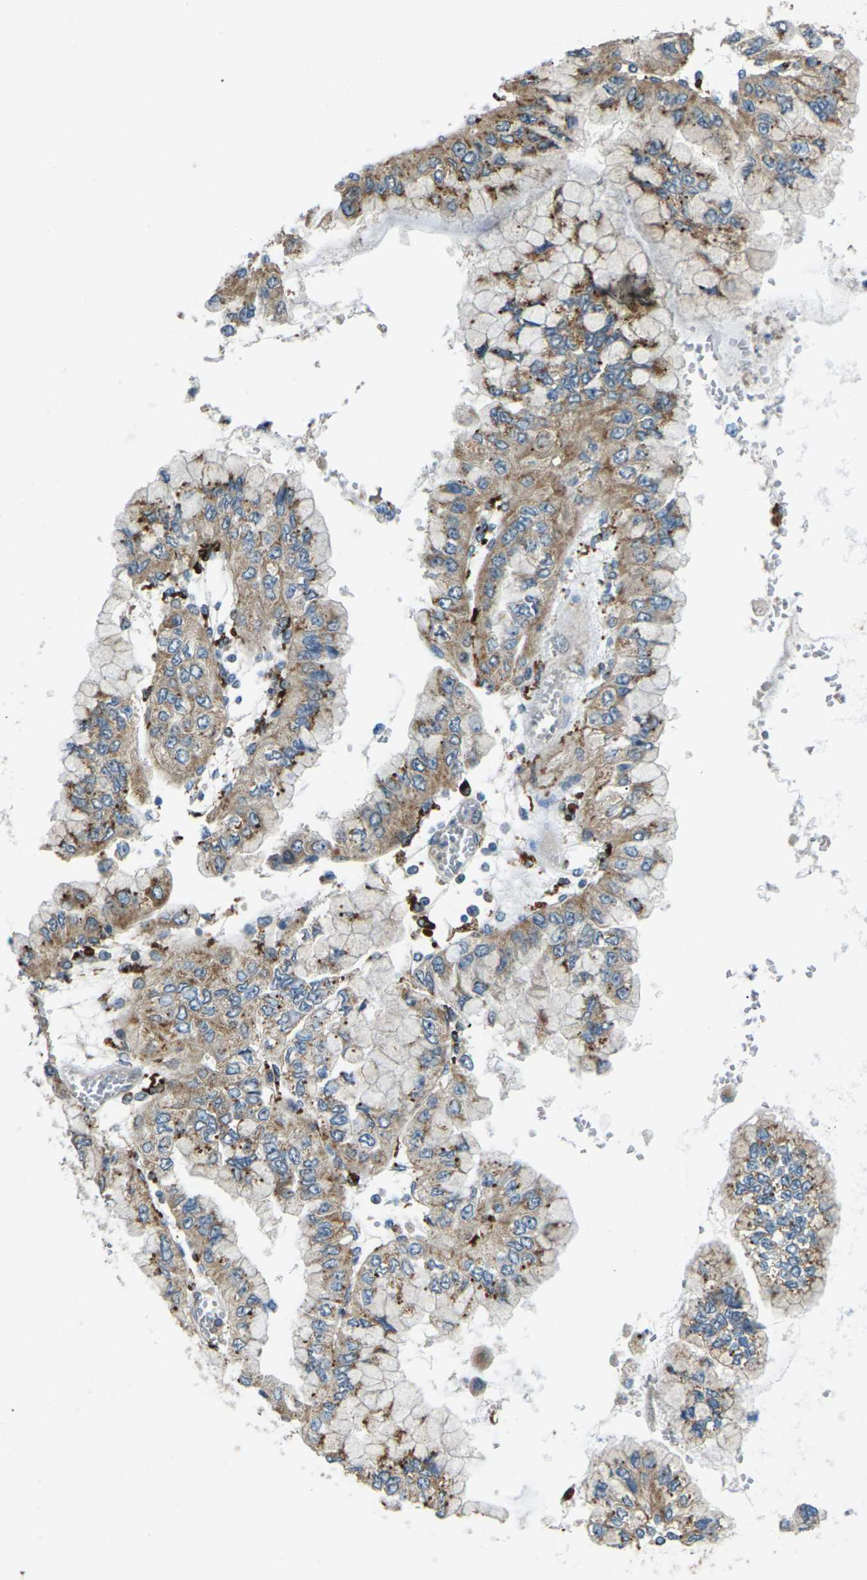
{"staining": {"intensity": "moderate", "quantity": "25%-75%", "location": "cytoplasmic/membranous"}, "tissue": "liver cancer", "cell_type": "Tumor cells", "image_type": "cancer", "snomed": [{"axis": "morphology", "description": "Cholangiocarcinoma"}, {"axis": "topography", "description": "Liver"}], "caption": "Moderate cytoplasmic/membranous staining is identified in approximately 25%-75% of tumor cells in cholangiocarcinoma (liver).", "gene": "SLC31A2", "patient": {"sex": "female", "age": 79}}